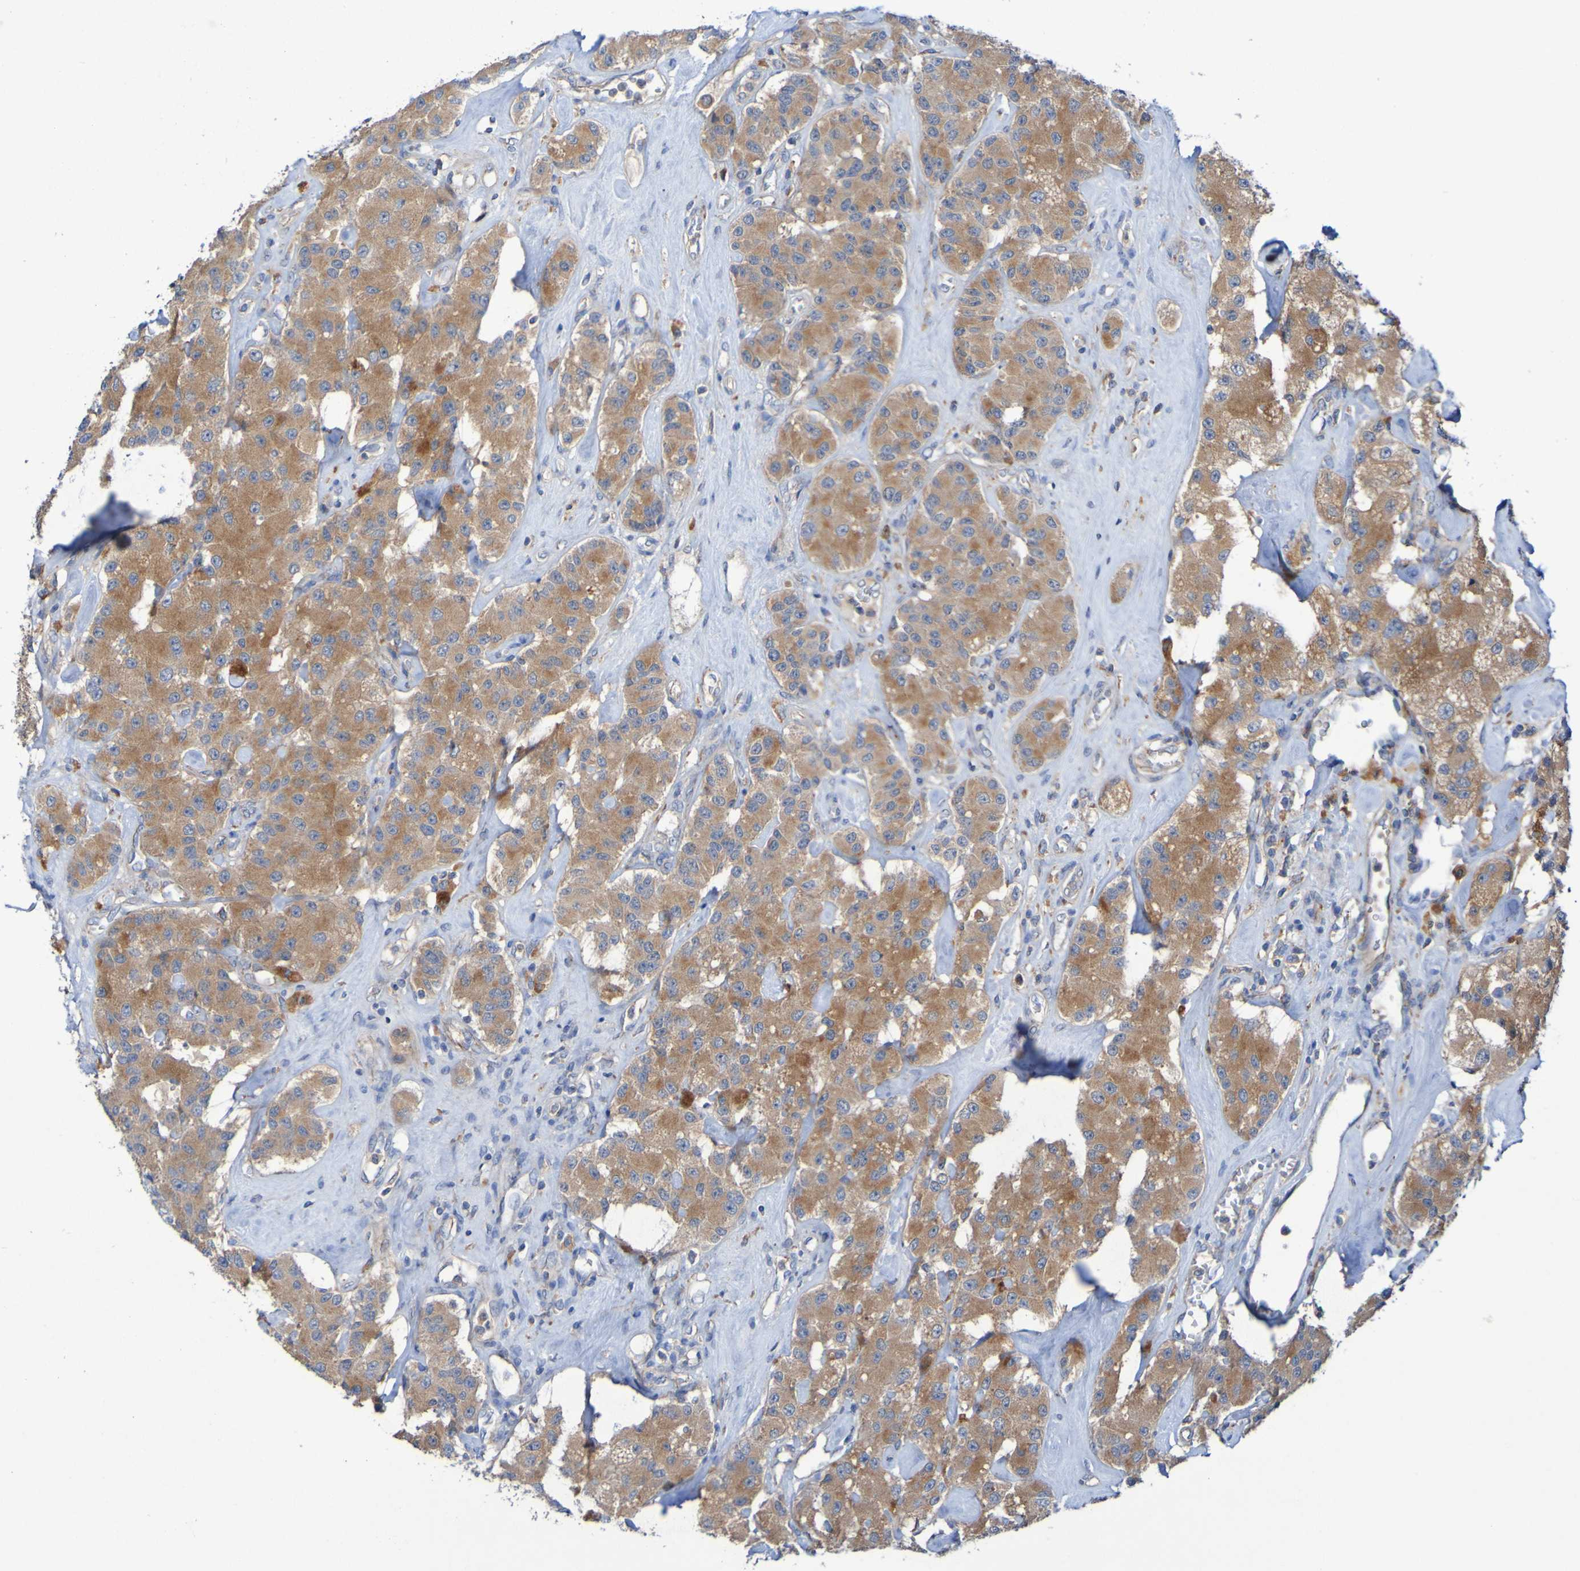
{"staining": {"intensity": "moderate", "quantity": ">75%", "location": "cytoplasmic/membranous"}, "tissue": "carcinoid", "cell_type": "Tumor cells", "image_type": "cancer", "snomed": [{"axis": "morphology", "description": "Carcinoid, malignant, NOS"}, {"axis": "topography", "description": "Pancreas"}], "caption": "Human carcinoid stained with a protein marker demonstrates moderate staining in tumor cells.", "gene": "ARHGEF16", "patient": {"sex": "male", "age": 41}}